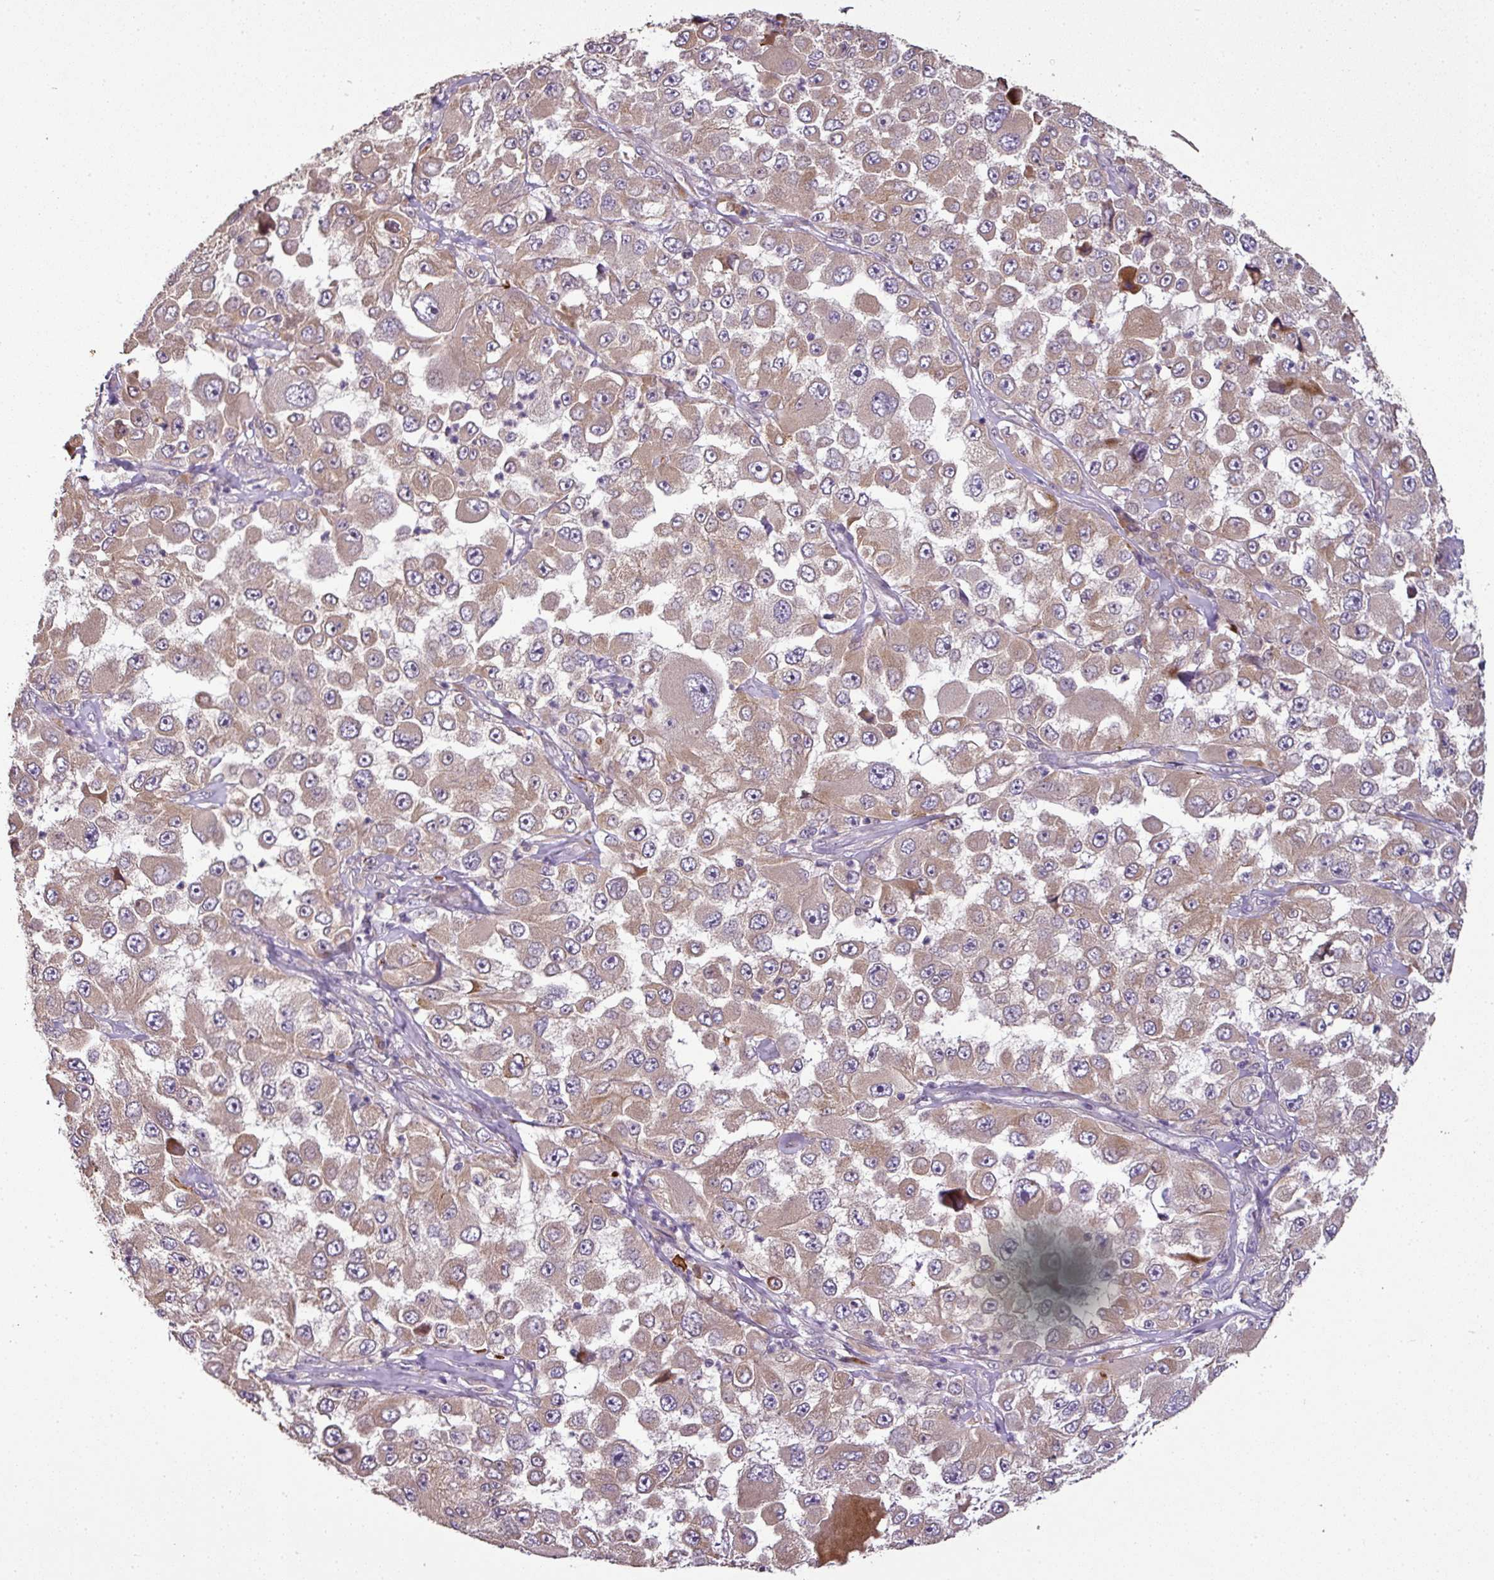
{"staining": {"intensity": "weak", "quantity": "25%-75%", "location": "cytoplasmic/membranous"}, "tissue": "melanoma", "cell_type": "Tumor cells", "image_type": "cancer", "snomed": [{"axis": "morphology", "description": "Malignant melanoma, Metastatic site"}, {"axis": "topography", "description": "Lymph node"}], "caption": "Protein analysis of malignant melanoma (metastatic site) tissue exhibits weak cytoplasmic/membranous expression in approximately 25%-75% of tumor cells. The protein is shown in brown color, while the nuclei are stained blue.", "gene": "SPCS3", "patient": {"sex": "male", "age": 62}}